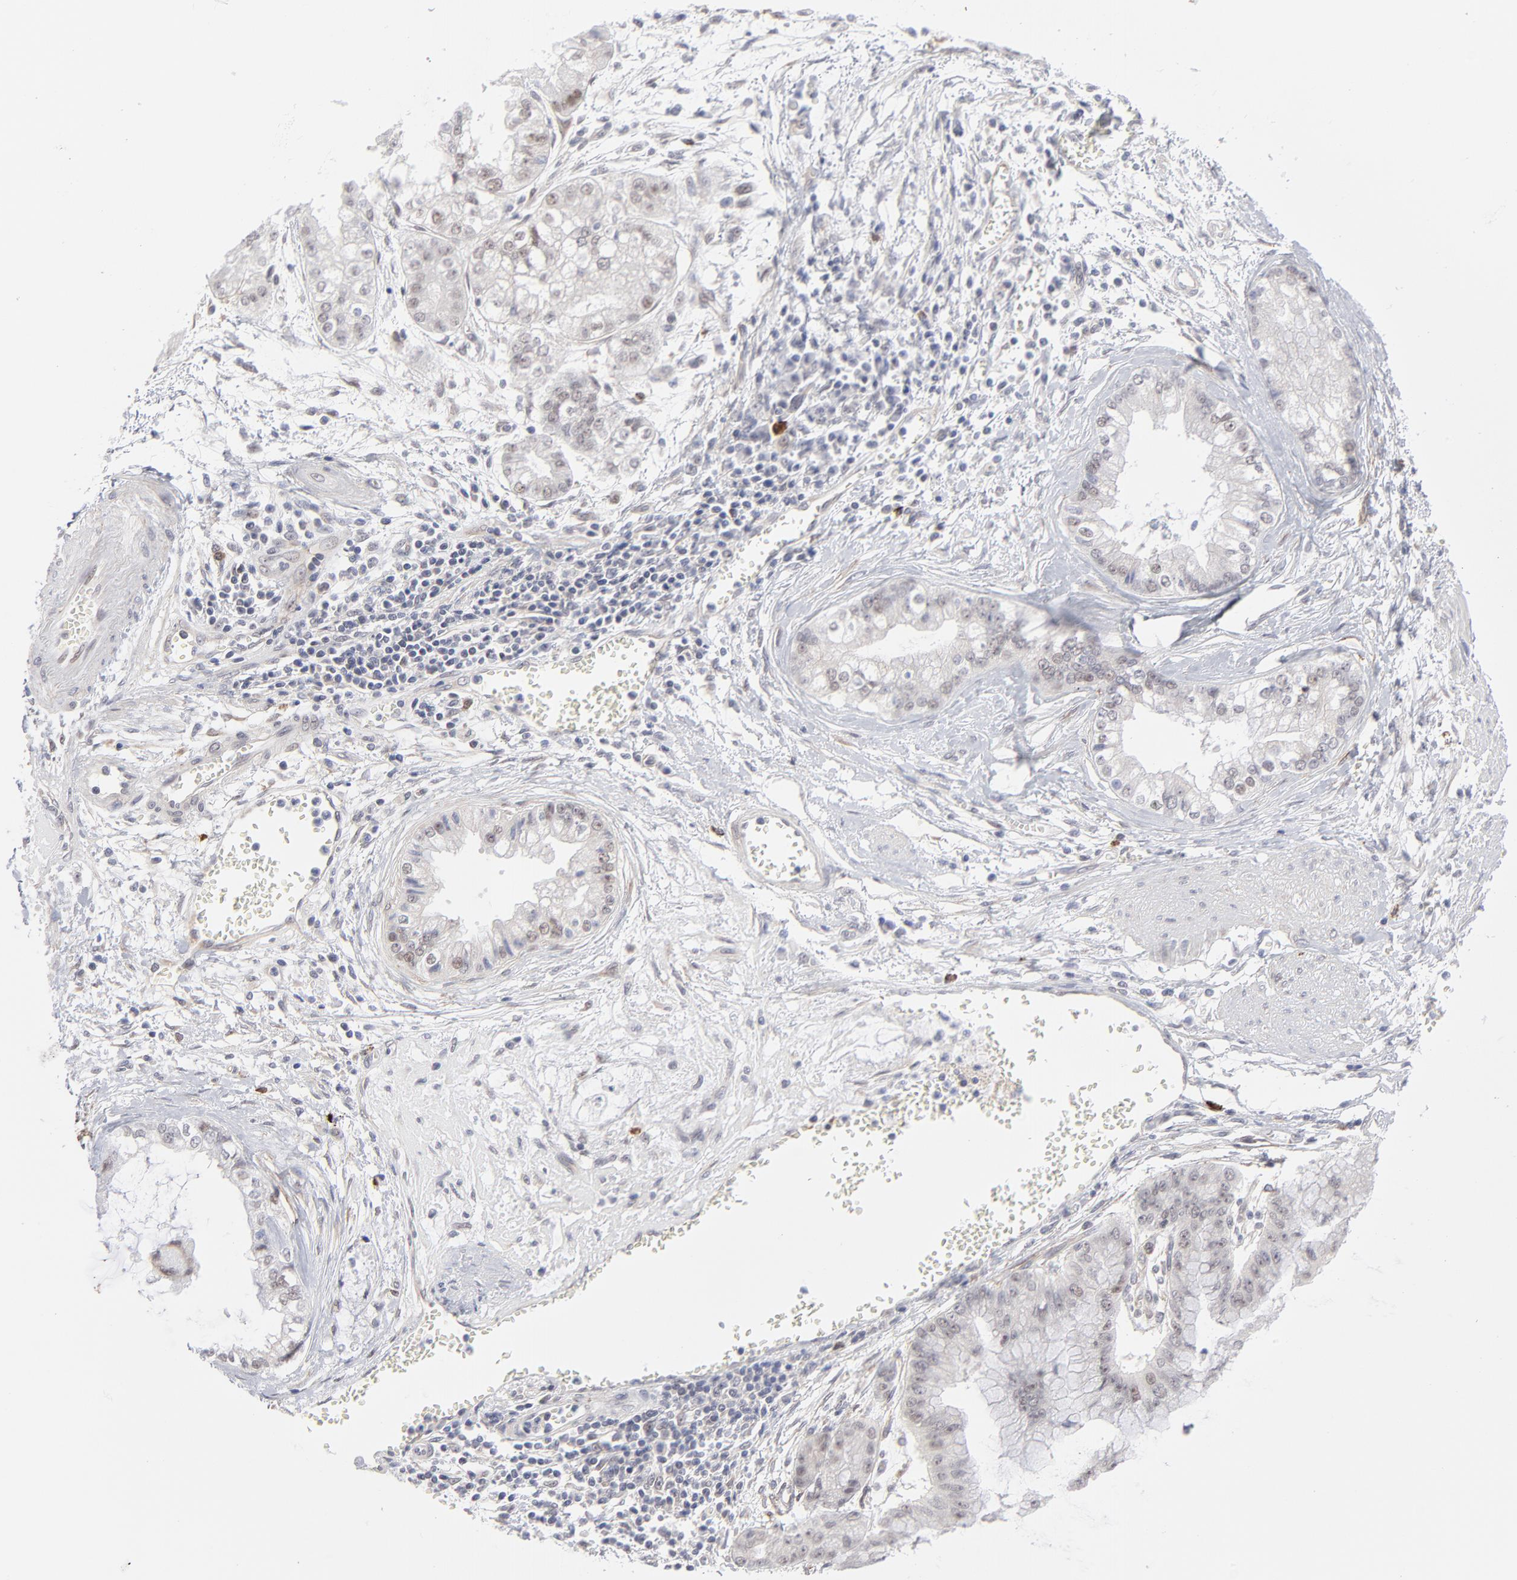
{"staining": {"intensity": "weak", "quantity": "25%-75%", "location": "nuclear"}, "tissue": "liver cancer", "cell_type": "Tumor cells", "image_type": "cancer", "snomed": [{"axis": "morphology", "description": "Cholangiocarcinoma"}, {"axis": "topography", "description": "Liver"}], "caption": "Weak nuclear positivity is identified in about 25%-75% of tumor cells in cholangiocarcinoma (liver).", "gene": "NBN", "patient": {"sex": "female", "age": 79}}